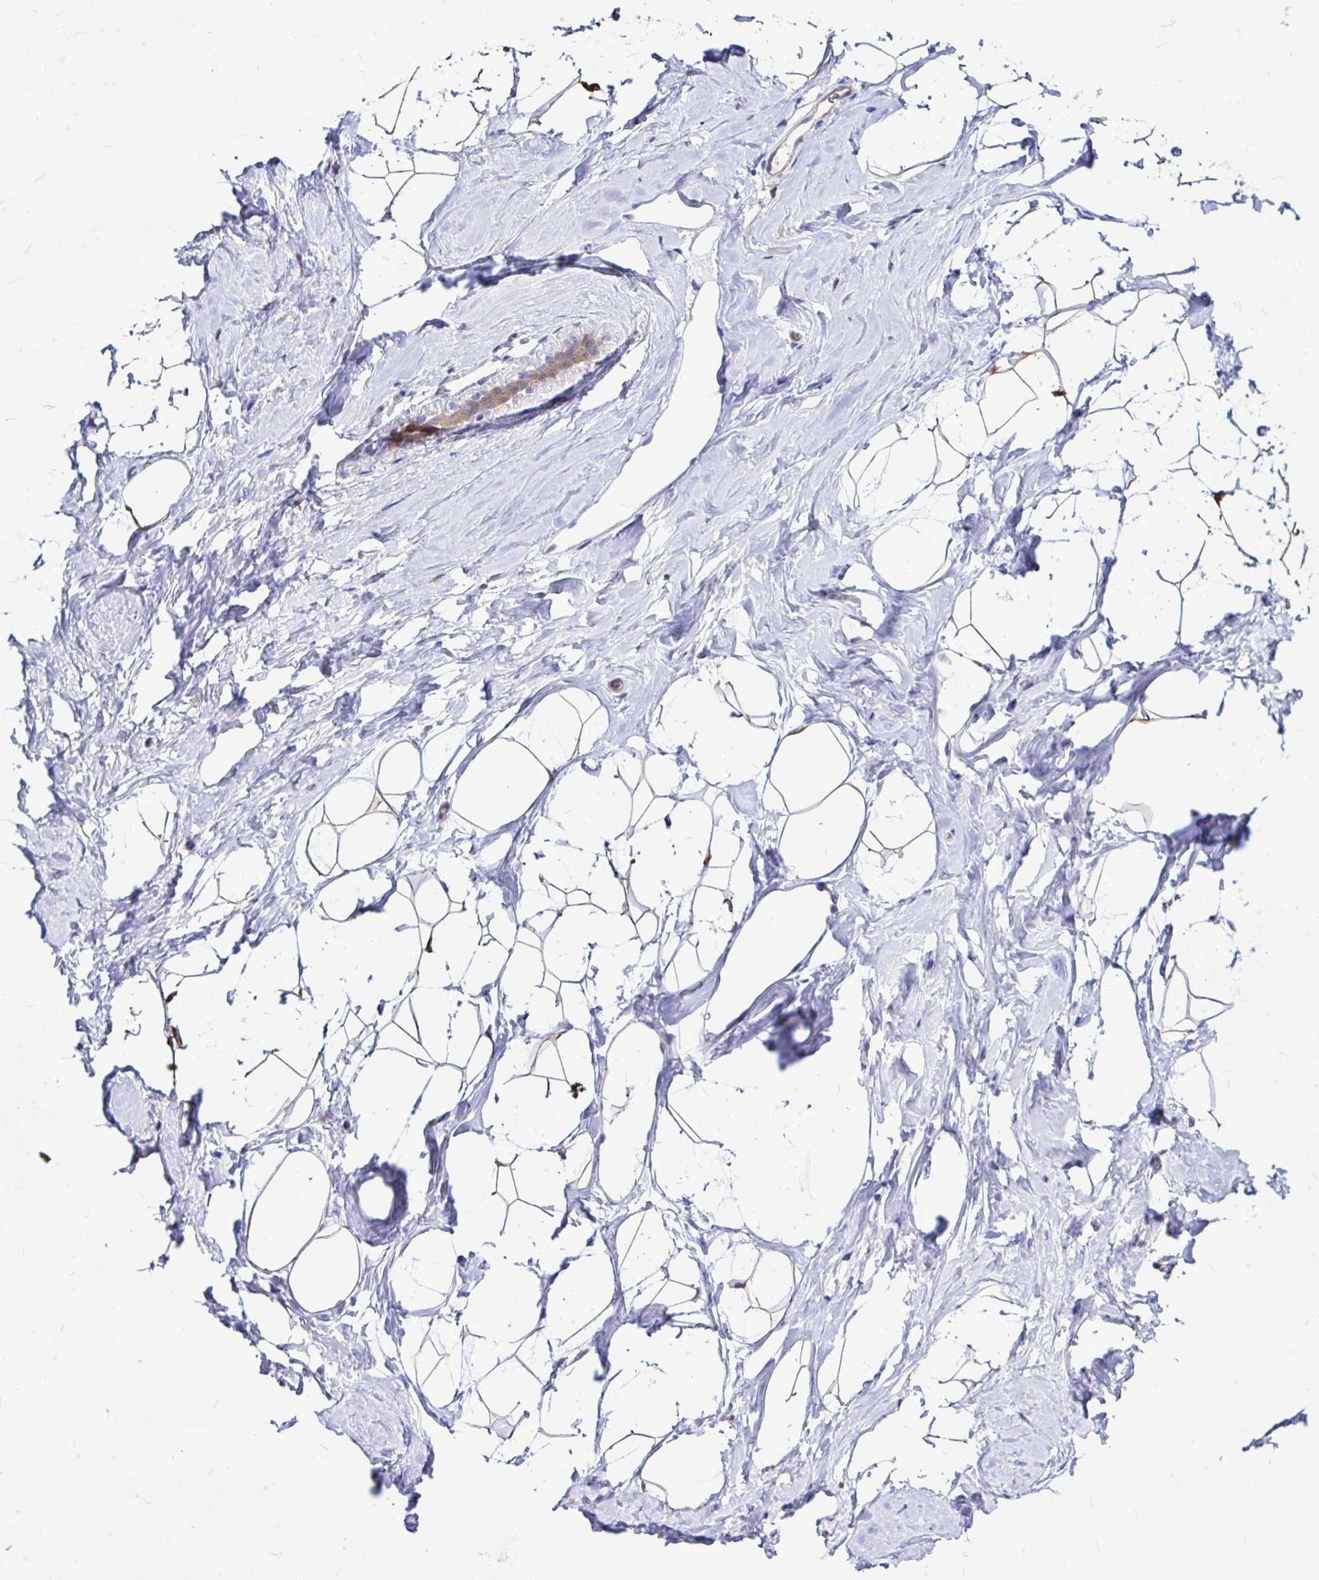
{"staining": {"intensity": "negative", "quantity": "none", "location": "none"}, "tissue": "breast", "cell_type": "Adipocytes", "image_type": "normal", "snomed": [{"axis": "morphology", "description": "Normal tissue, NOS"}, {"axis": "topography", "description": "Breast"}], "caption": "The immunohistochemistry histopathology image has no significant staining in adipocytes of breast.", "gene": "IDH1", "patient": {"sex": "female", "age": 32}}